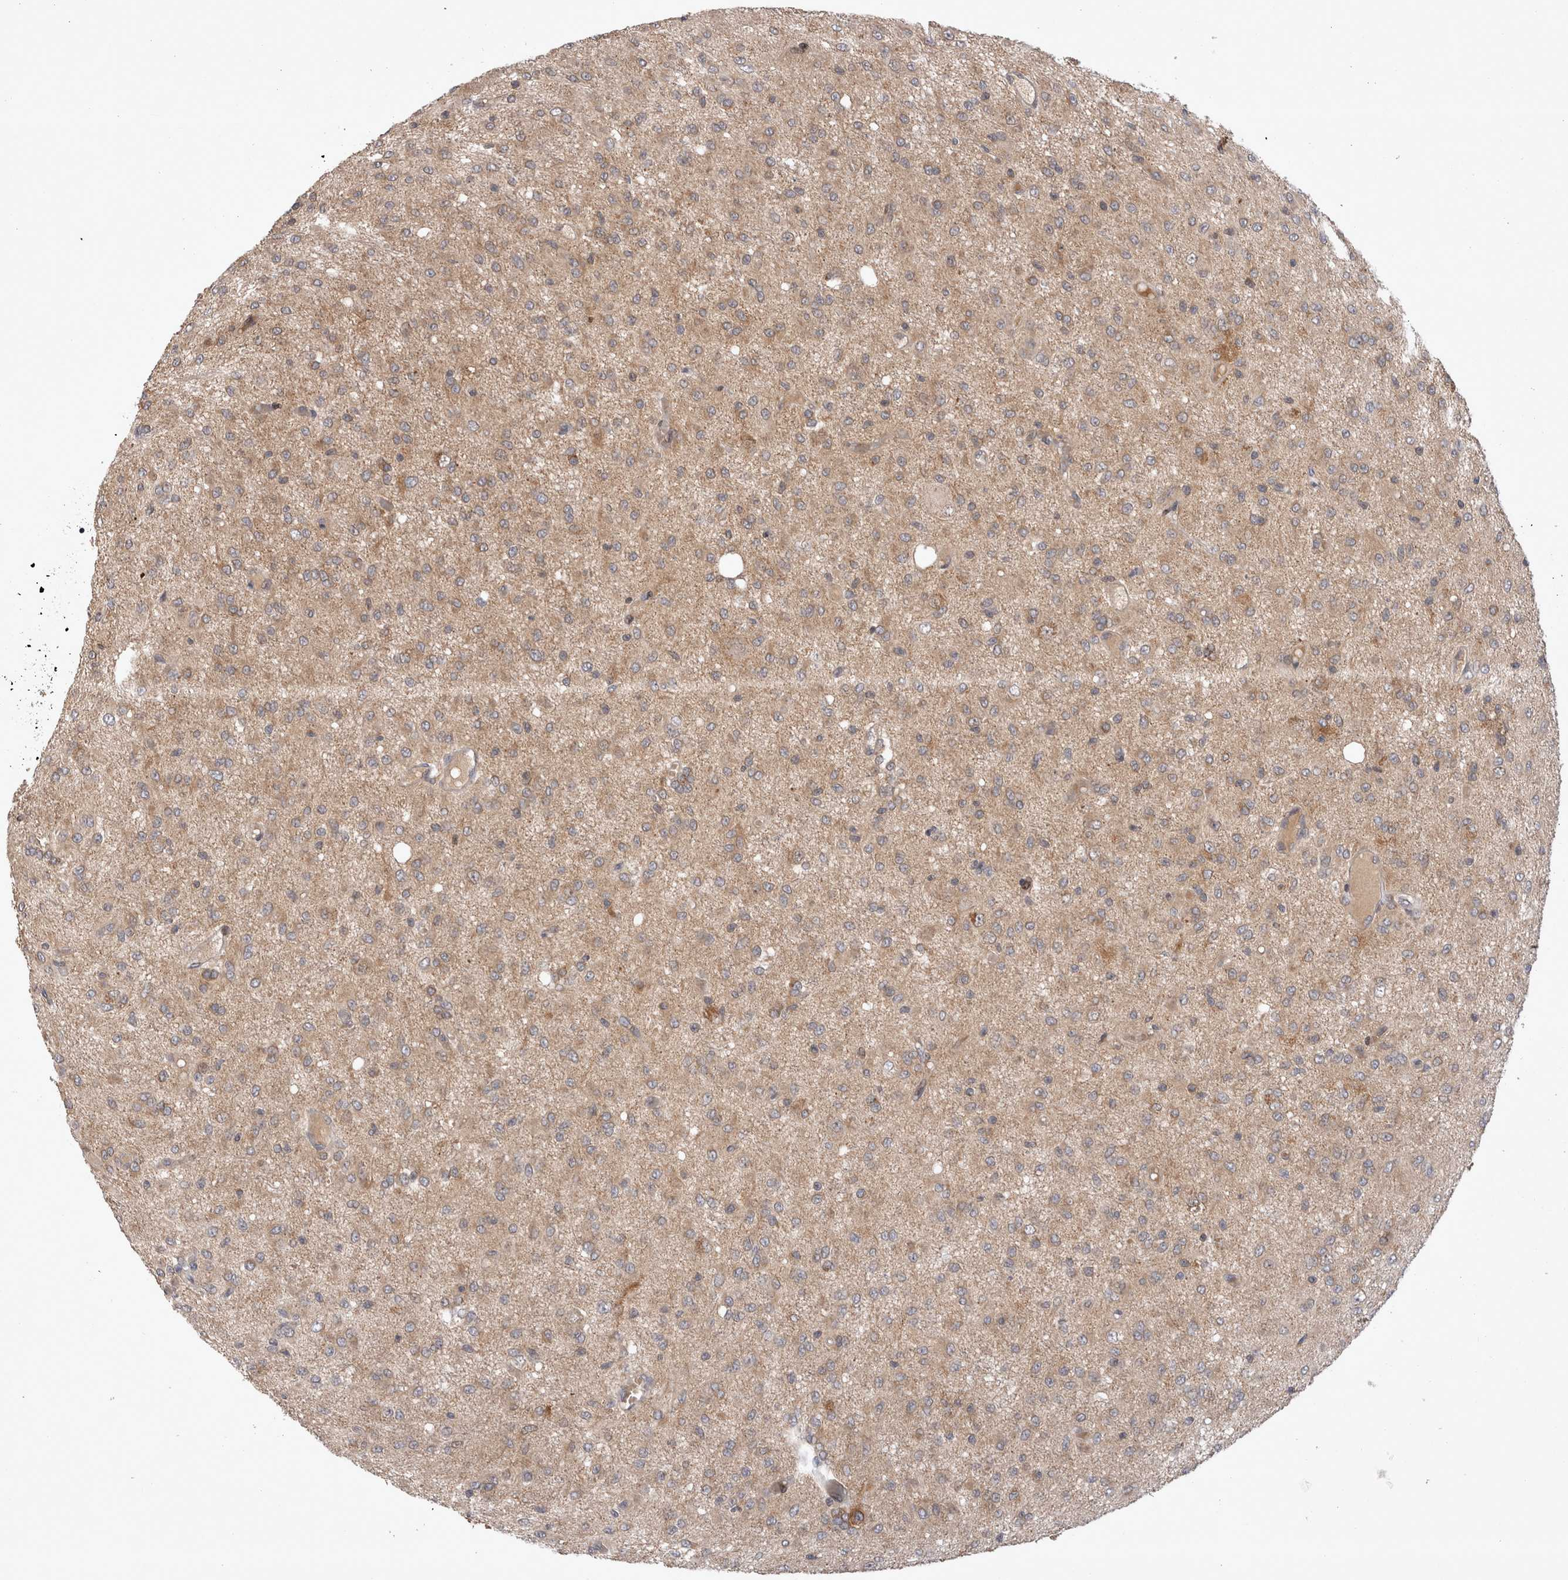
{"staining": {"intensity": "weak", "quantity": ">75%", "location": "cytoplasmic/membranous"}, "tissue": "glioma", "cell_type": "Tumor cells", "image_type": "cancer", "snomed": [{"axis": "morphology", "description": "Glioma, malignant, High grade"}, {"axis": "topography", "description": "Brain"}], "caption": "An IHC photomicrograph of tumor tissue is shown. Protein staining in brown highlights weak cytoplasmic/membranous positivity in high-grade glioma (malignant) within tumor cells.", "gene": "PLEKHM1", "patient": {"sex": "female", "age": 59}}